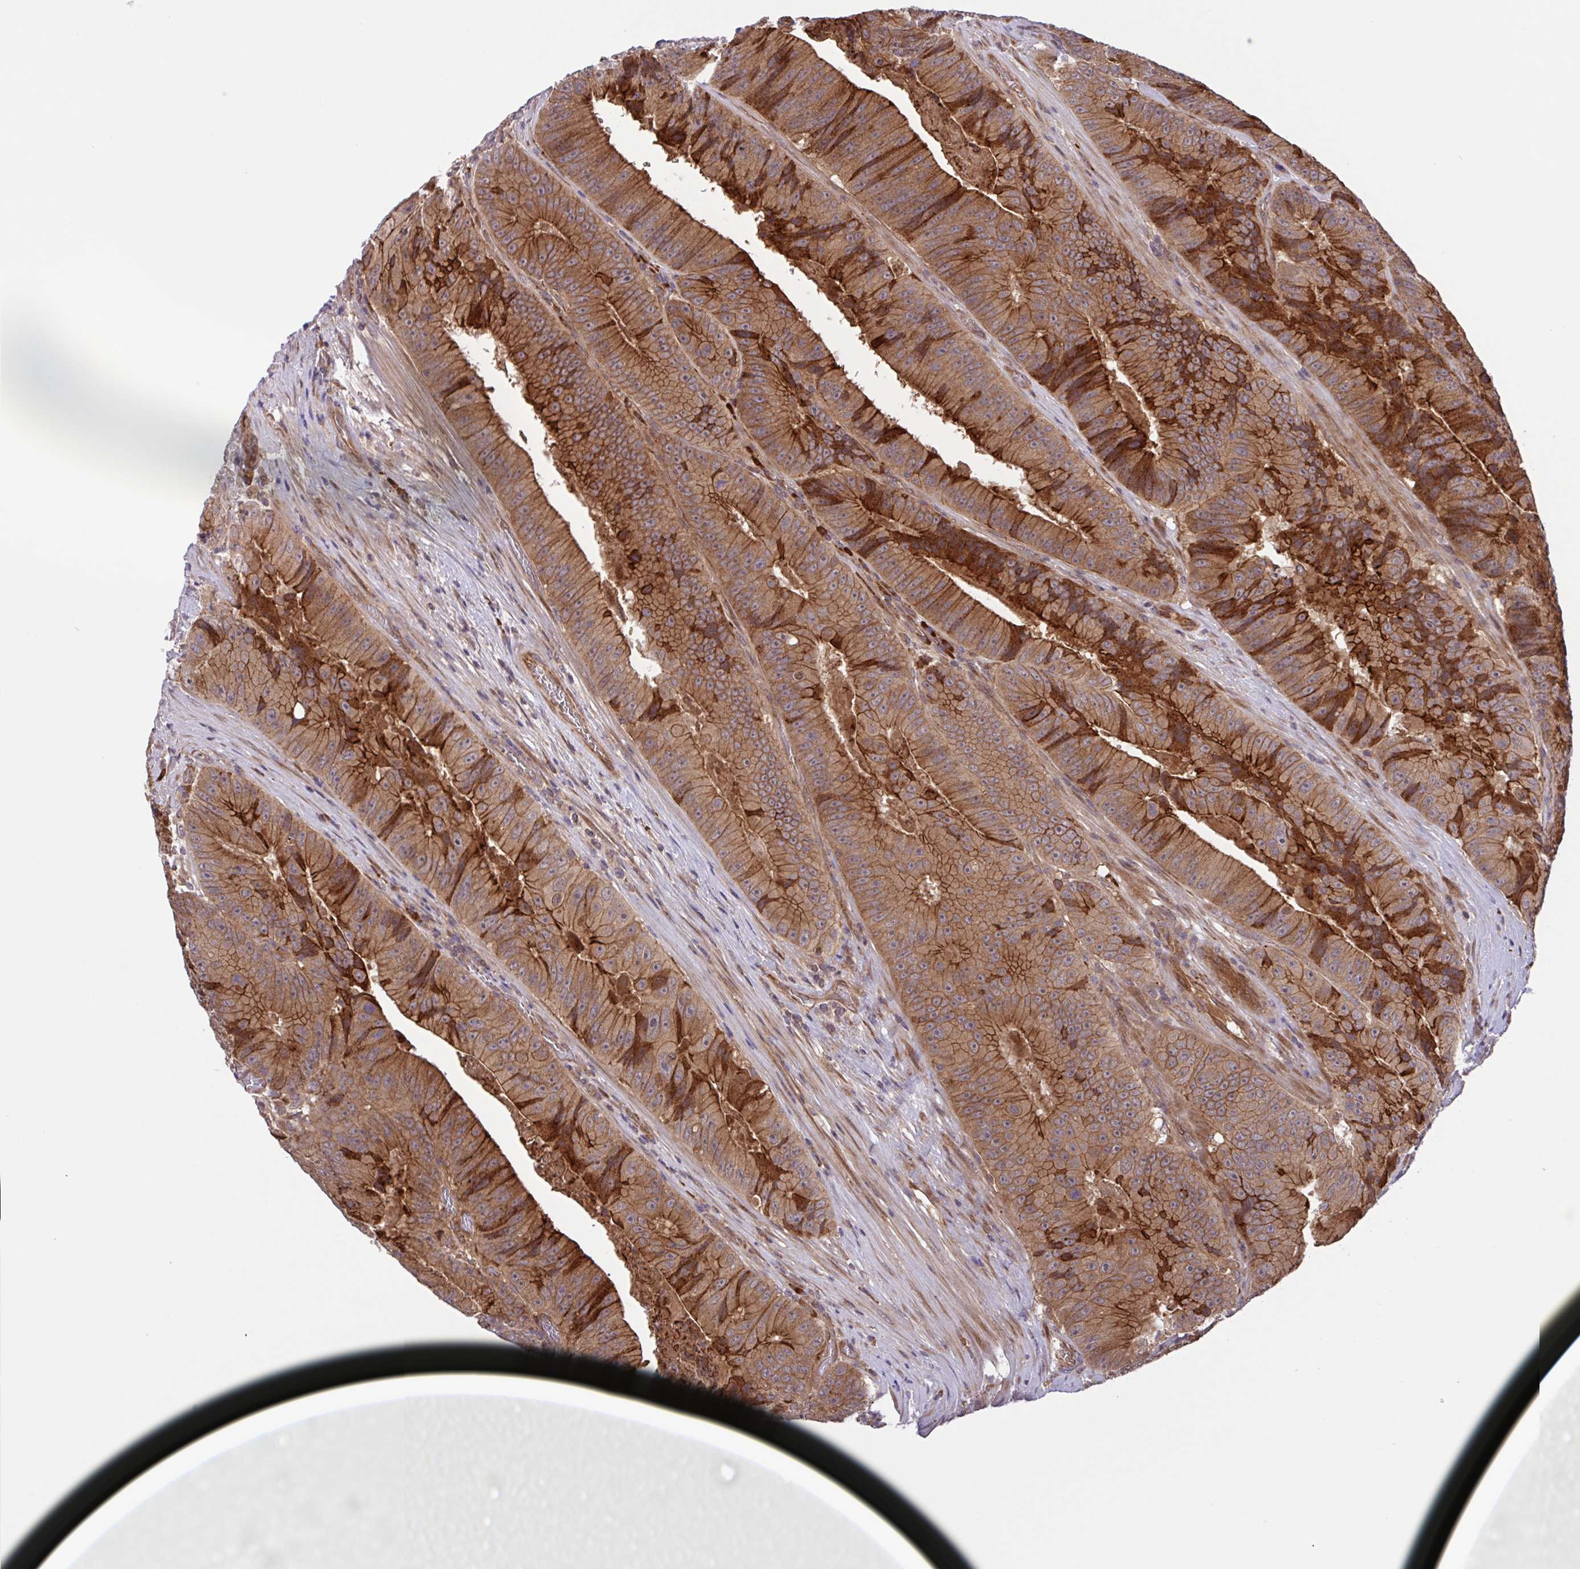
{"staining": {"intensity": "strong", "quantity": "25%-75%", "location": "cytoplasmic/membranous"}, "tissue": "colorectal cancer", "cell_type": "Tumor cells", "image_type": "cancer", "snomed": [{"axis": "morphology", "description": "Adenocarcinoma, NOS"}, {"axis": "topography", "description": "Colon"}], "caption": "This micrograph exhibits immunohistochemistry staining of colorectal adenocarcinoma, with high strong cytoplasmic/membranous positivity in approximately 25%-75% of tumor cells.", "gene": "INTS10", "patient": {"sex": "female", "age": 86}}